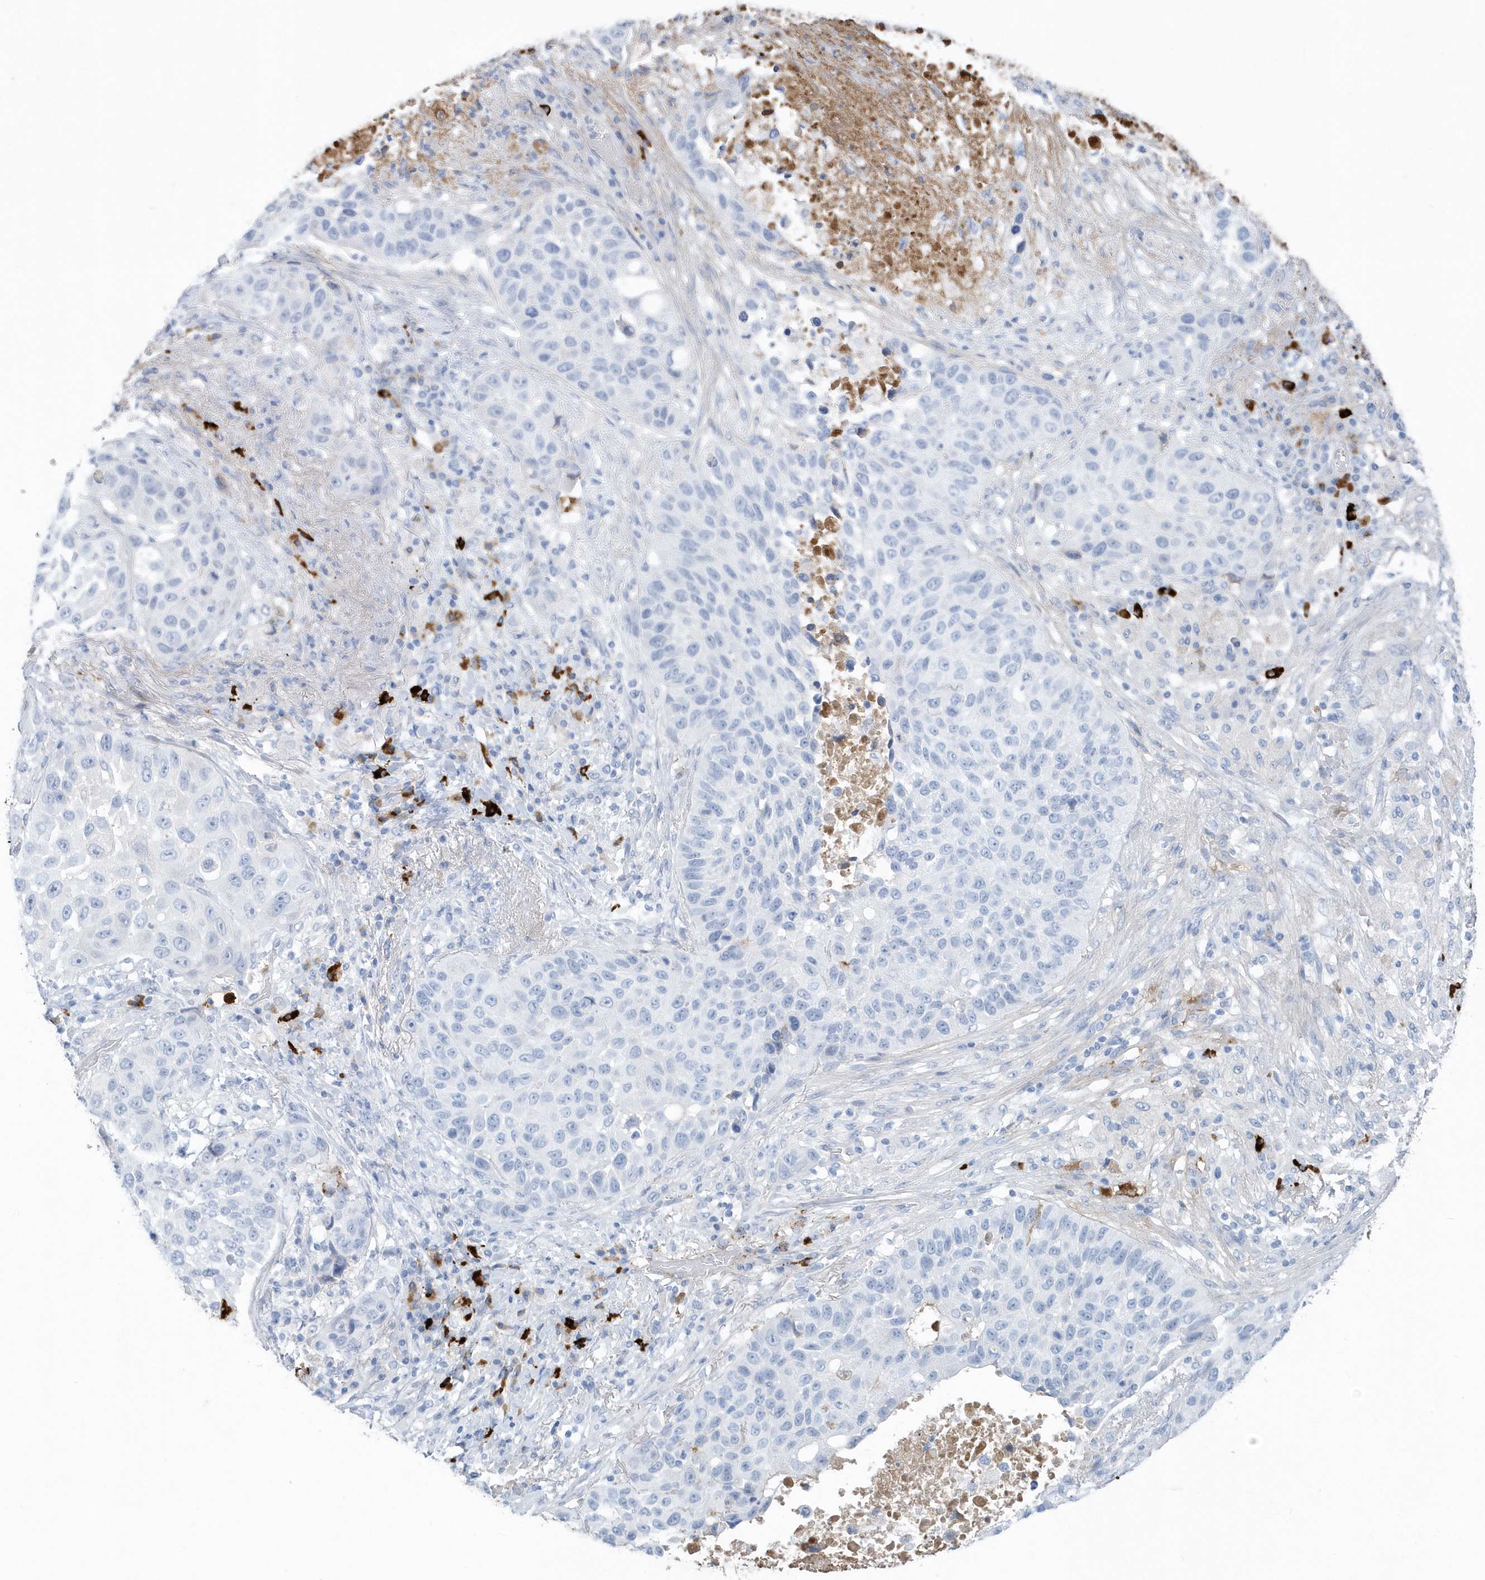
{"staining": {"intensity": "negative", "quantity": "none", "location": "none"}, "tissue": "lung cancer", "cell_type": "Tumor cells", "image_type": "cancer", "snomed": [{"axis": "morphology", "description": "Squamous cell carcinoma, NOS"}, {"axis": "topography", "description": "Lung"}], "caption": "There is no significant positivity in tumor cells of lung squamous cell carcinoma.", "gene": "JCHAIN", "patient": {"sex": "male", "age": 57}}